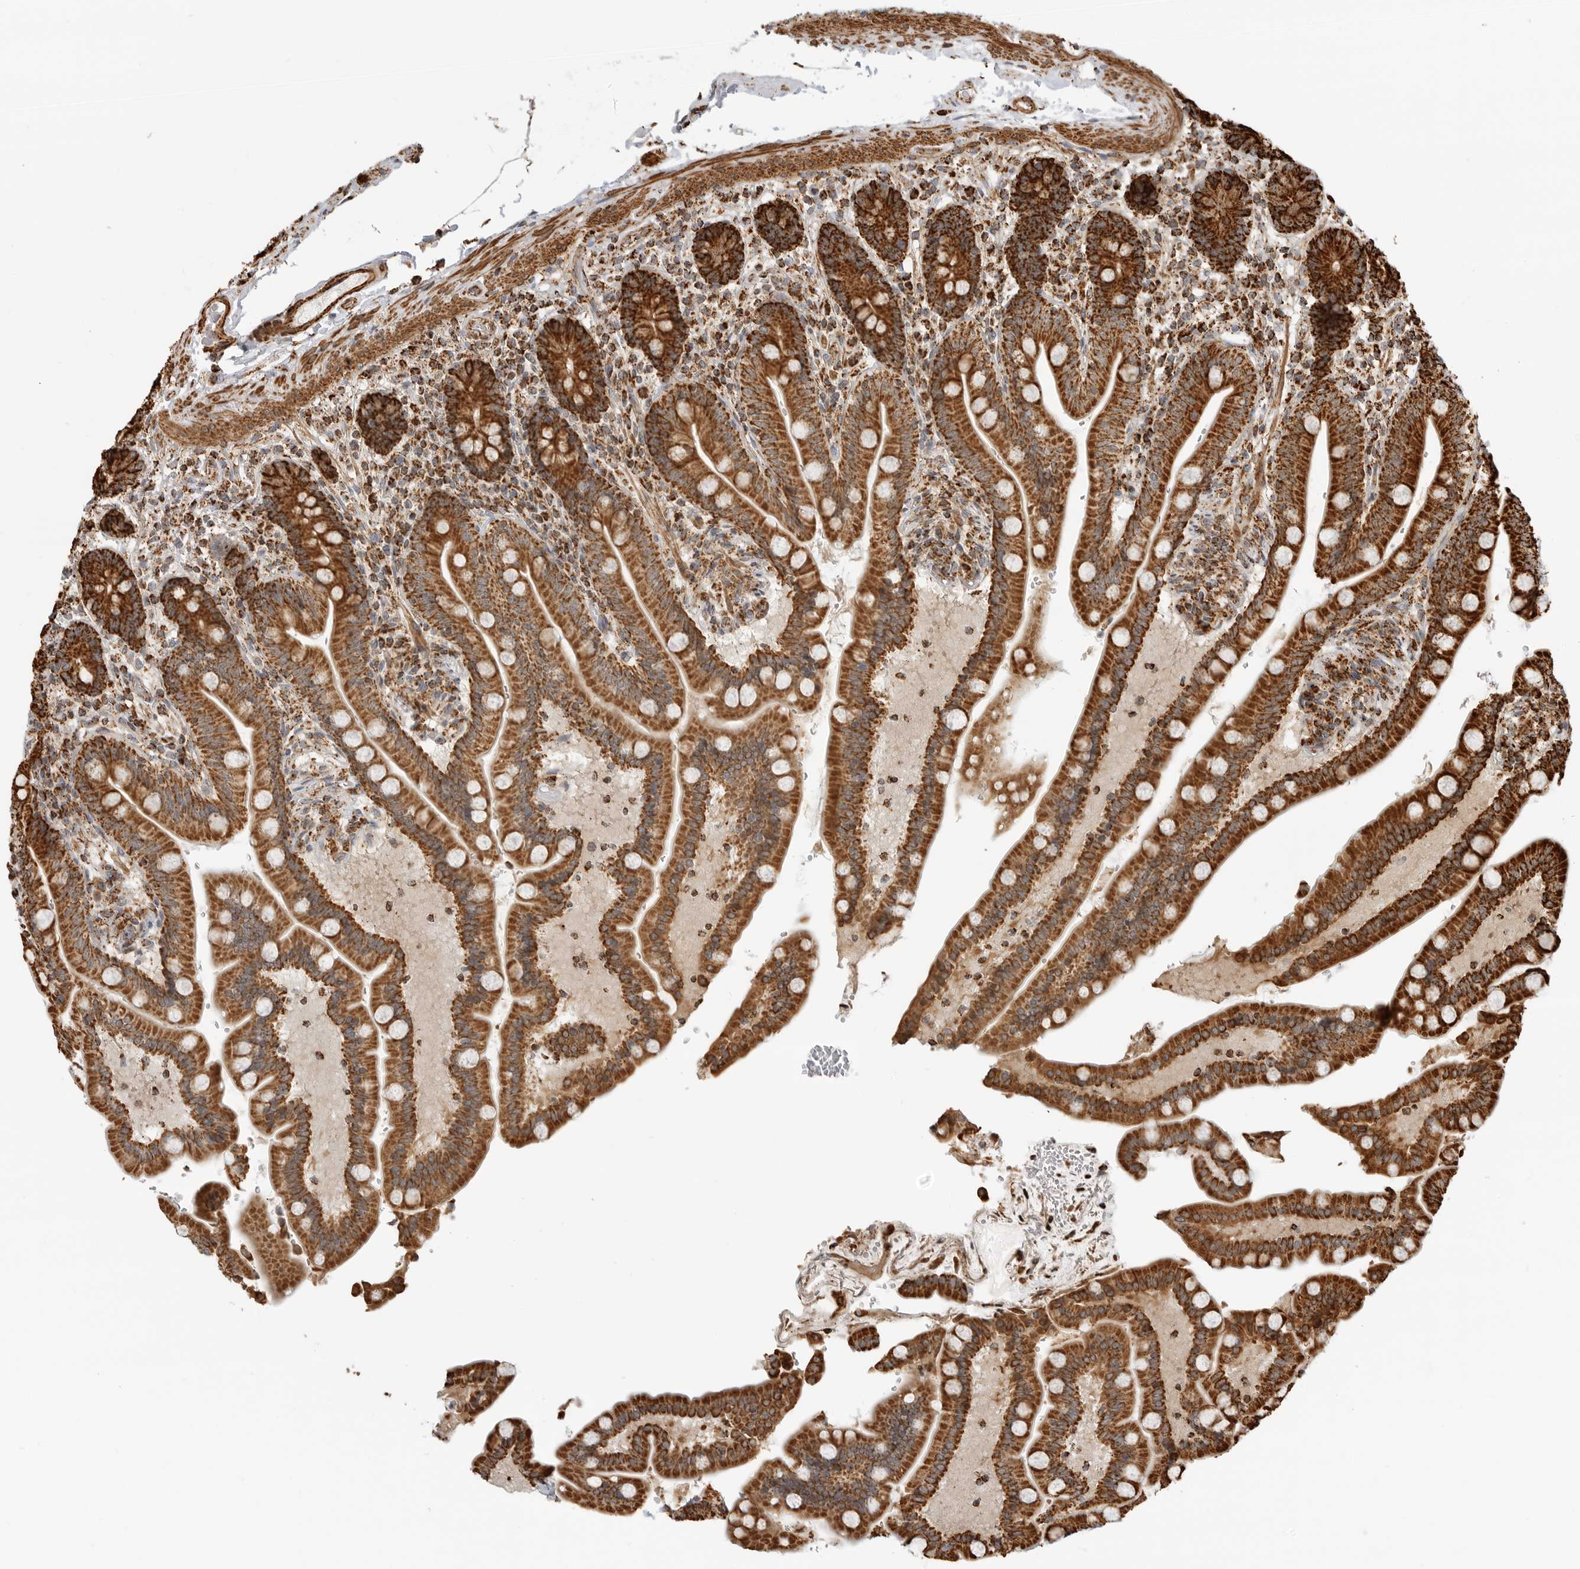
{"staining": {"intensity": "strong", "quantity": ">75%", "location": "cytoplasmic/membranous"}, "tissue": "colon", "cell_type": "Endothelial cells", "image_type": "normal", "snomed": [{"axis": "morphology", "description": "Normal tissue, NOS"}, {"axis": "topography", "description": "Smooth muscle"}, {"axis": "topography", "description": "Colon"}], "caption": "Strong cytoplasmic/membranous staining for a protein is appreciated in approximately >75% of endothelial cells of normal colon using immunohistochemistry (IHC).", "gene": "BMP2K", "patient": {"sex": "male", "age": 73}}